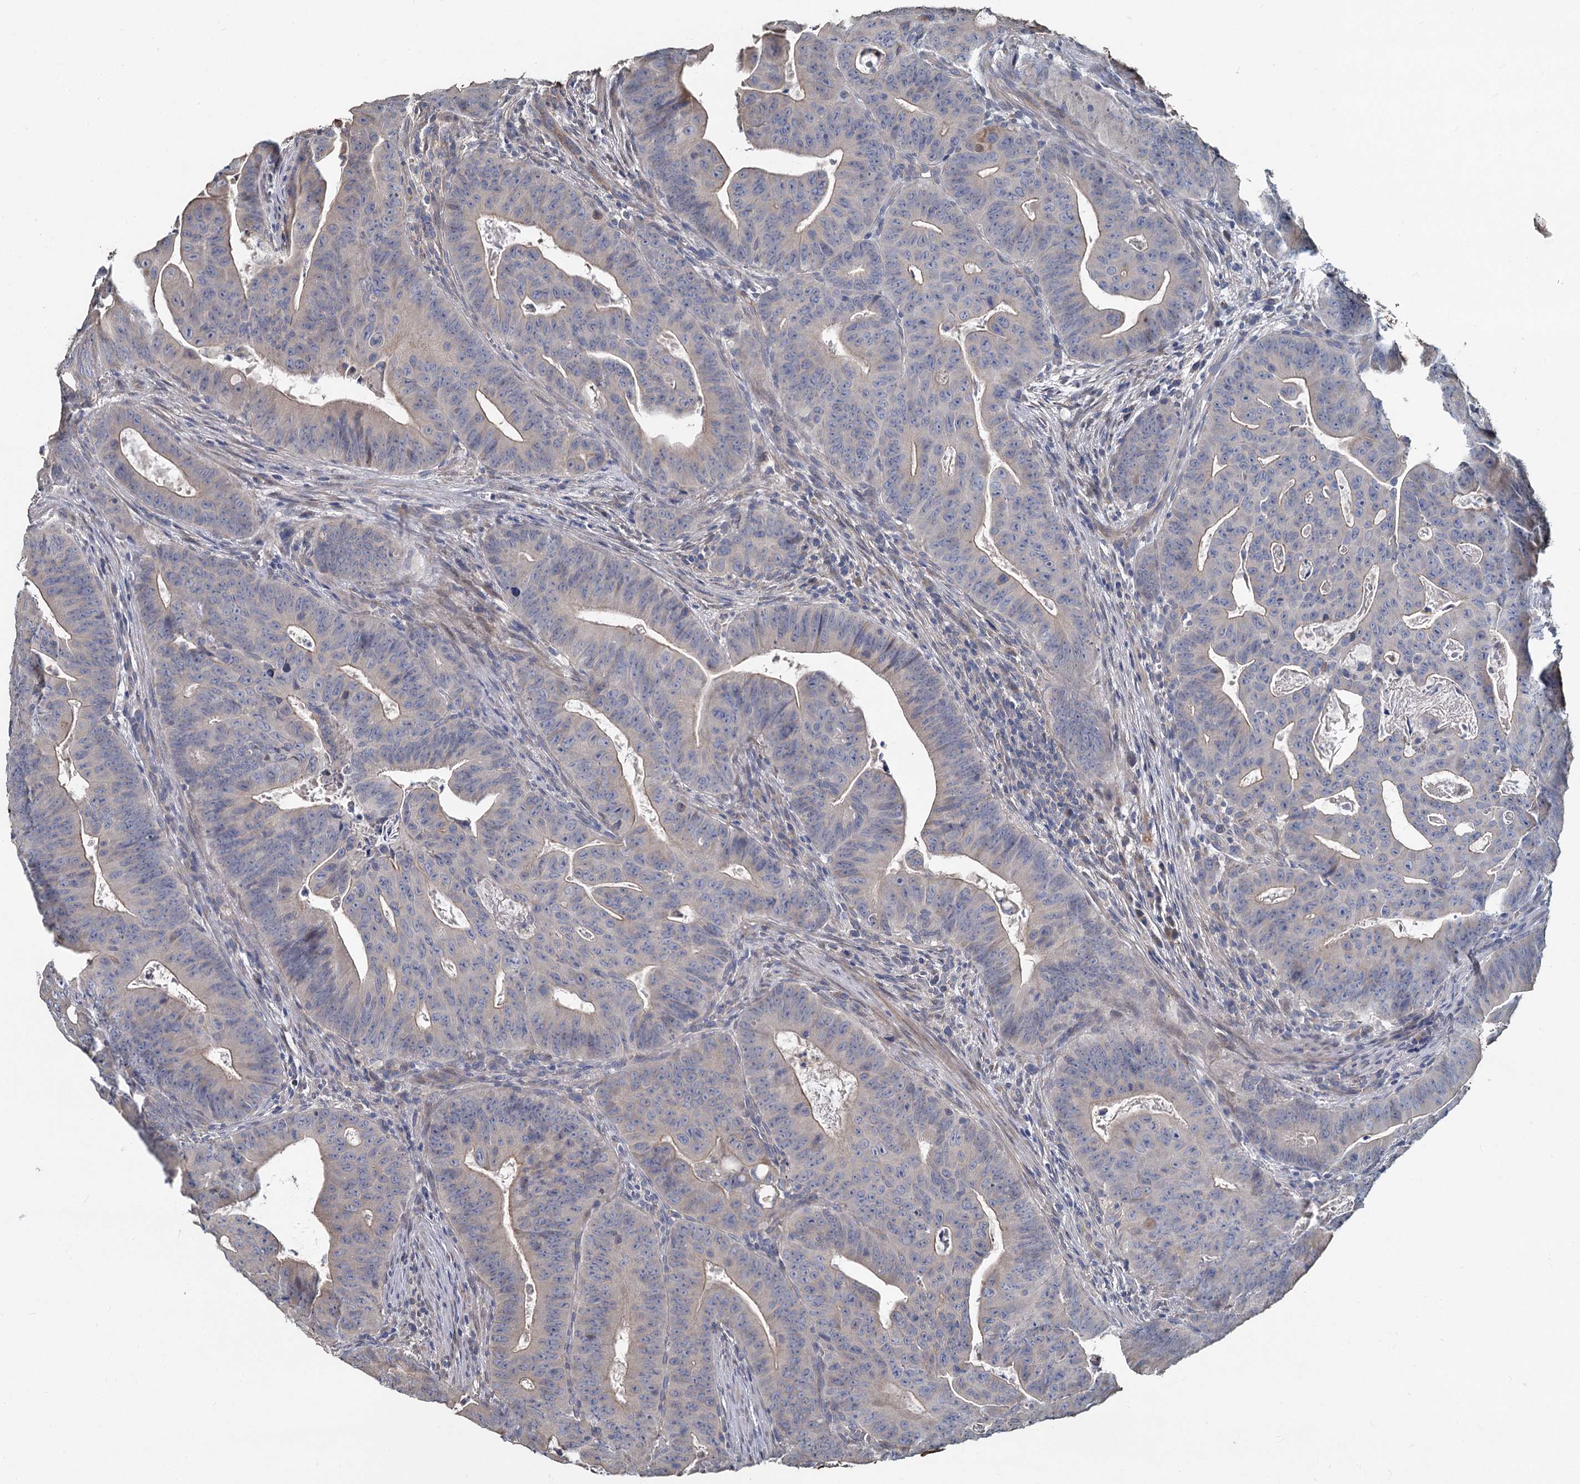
{"staining": {"intensity": "negative", "quantity": "none", "location": "none"}, "tissue": "colorectal cancer", "cell_type": "Tumor cells", "image_type": "cancer", "snomed": [{"axis": "morphology", "description": "Adenocarcinoma, NOS"}, {"axis": "topography", "description": "Rectum"}], "caption": "Immunohistochemical staining of colorectal cancer (adenocarcinoma) displays no significant positivity in tumor cells.", "gene": "TCTN2", "patient": {"sex": "female", "age": 75}}